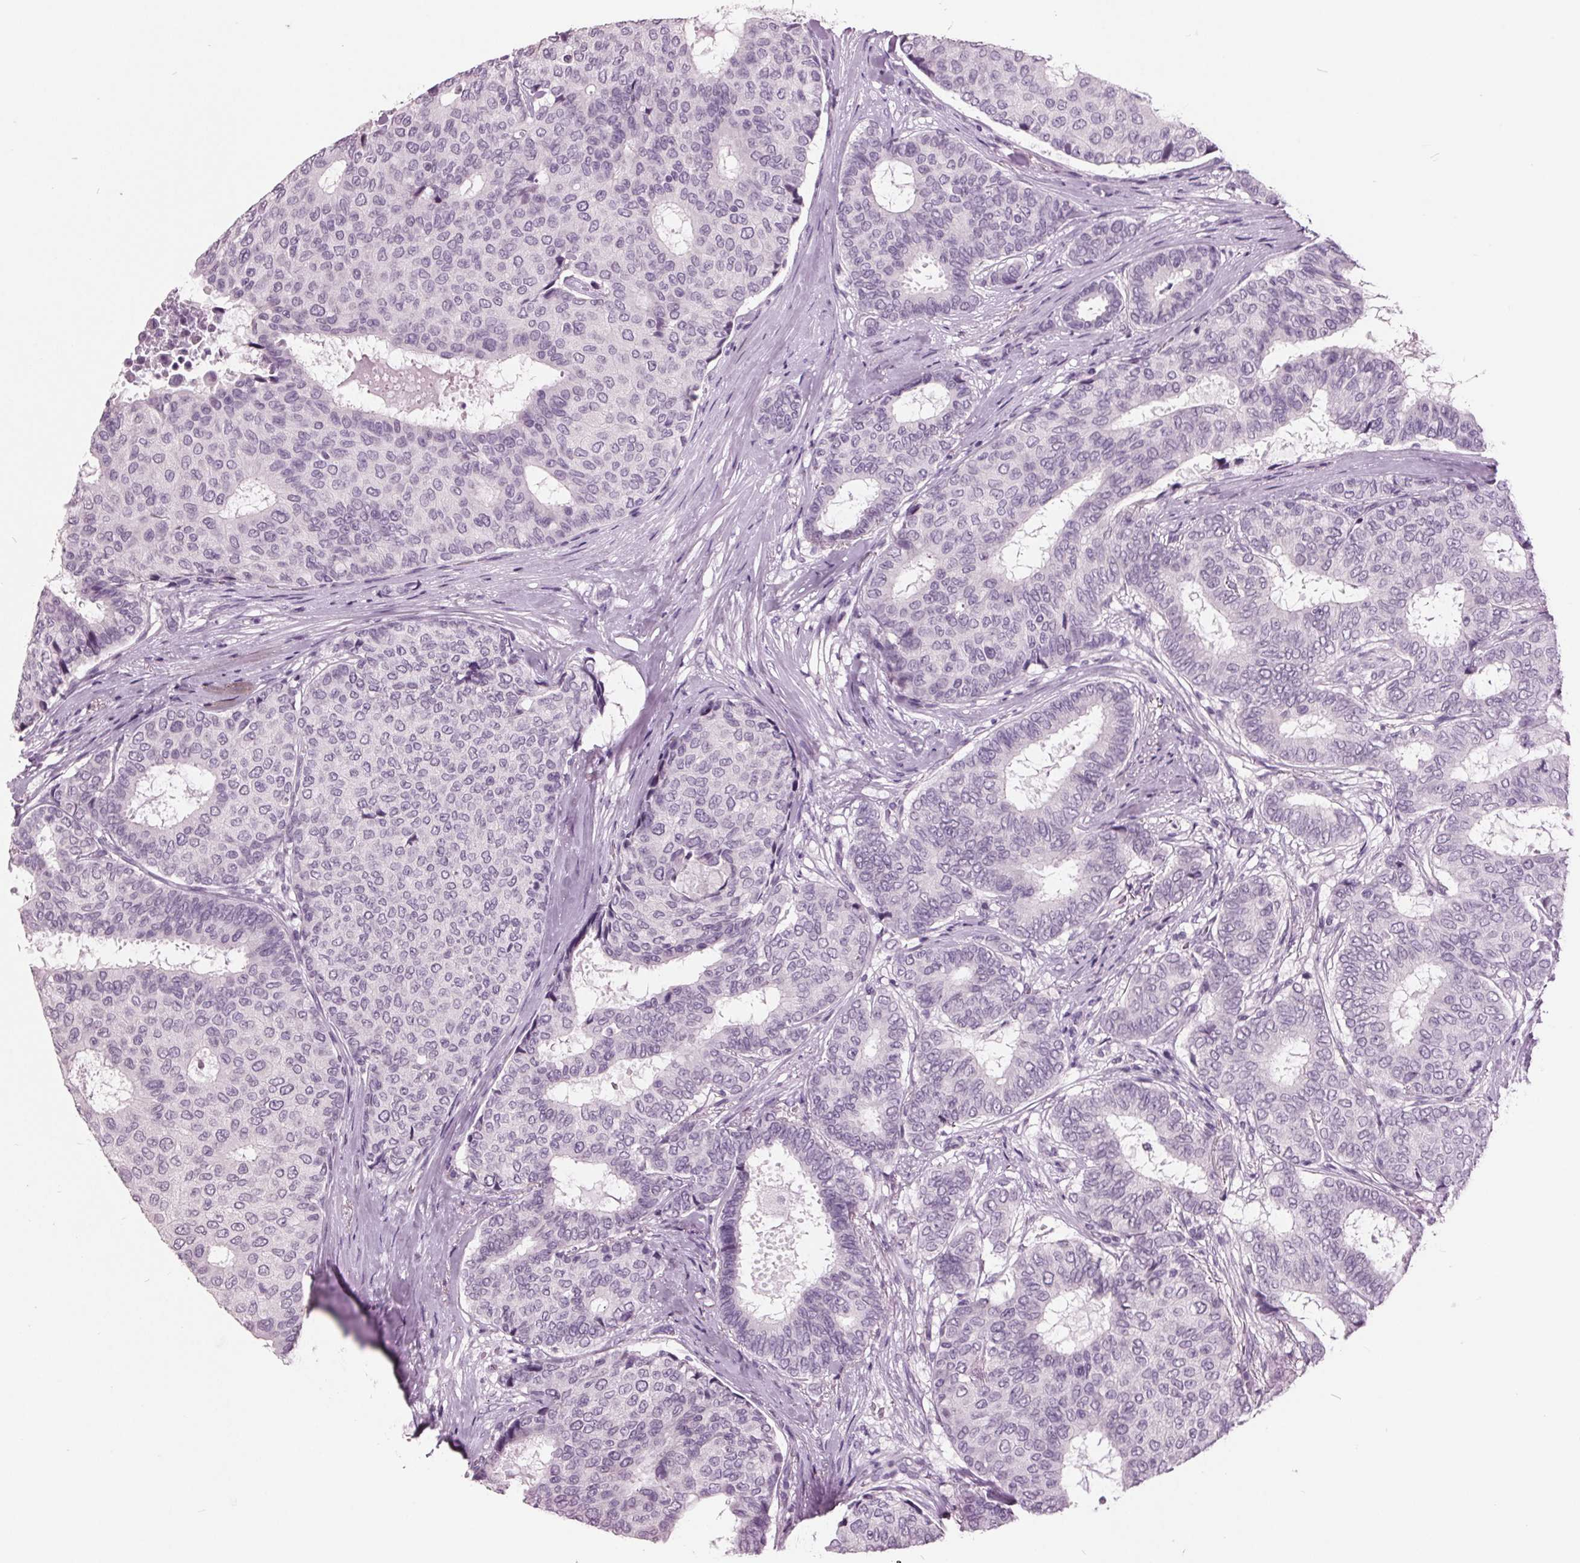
{"staining": {"intensity": "negative", "quantity": "none", "location": "none"}, "tissue": "breast cancer", "cell_type": "Tumor cells", "image_type": "cancer", "snomed": [{"axis": "morphology", "description": "Duct carcinoma"}, {"axis": "topography", "description": "Breast"}], "caption": "Tumor cells show no significant protein expression in intraductal carcinoma (breast).", "gene": "AMBP", "patient": {"sex": "female", "age": 75}}